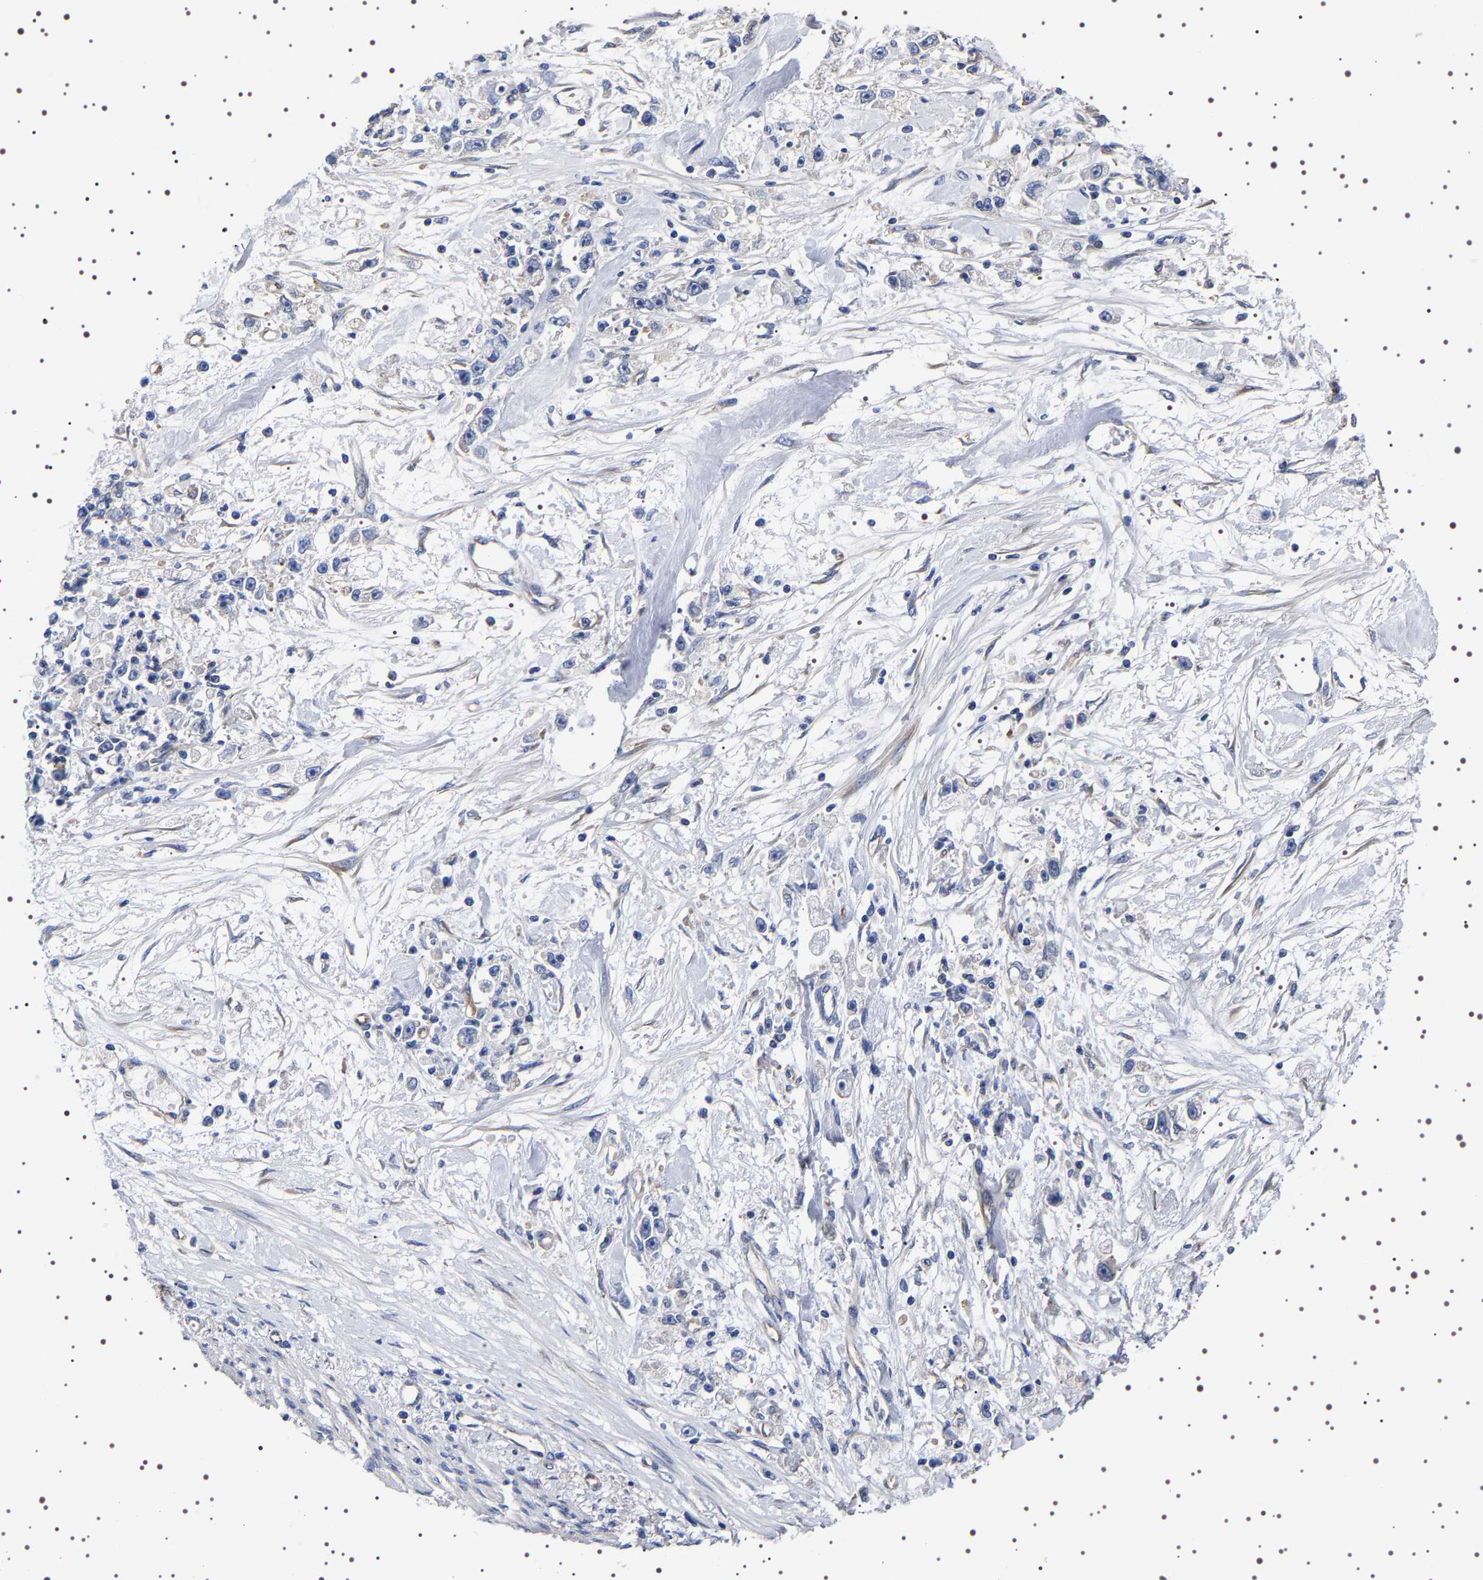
{"staining": {"intensity": "negative", "quantity": "none", "location": "none"}, "tissue": "stomach cancer", "cell_type": "Tumor cells", "image_type": "cancer", "snomed": [{"axis": "morphology", "description": "Adenocarcinoma, NOS"}, {"axis": "topography", "description": "Stomach"}], "caption": "This is a photomicrograph of immunohistochemistry (IHC) staining of stomach adenocarcinoma, which shows no expression in tumor cells. Nuclei are stained in blue.", "gene": "DARS1", "patient": {"sex": "female", "age": 59}}